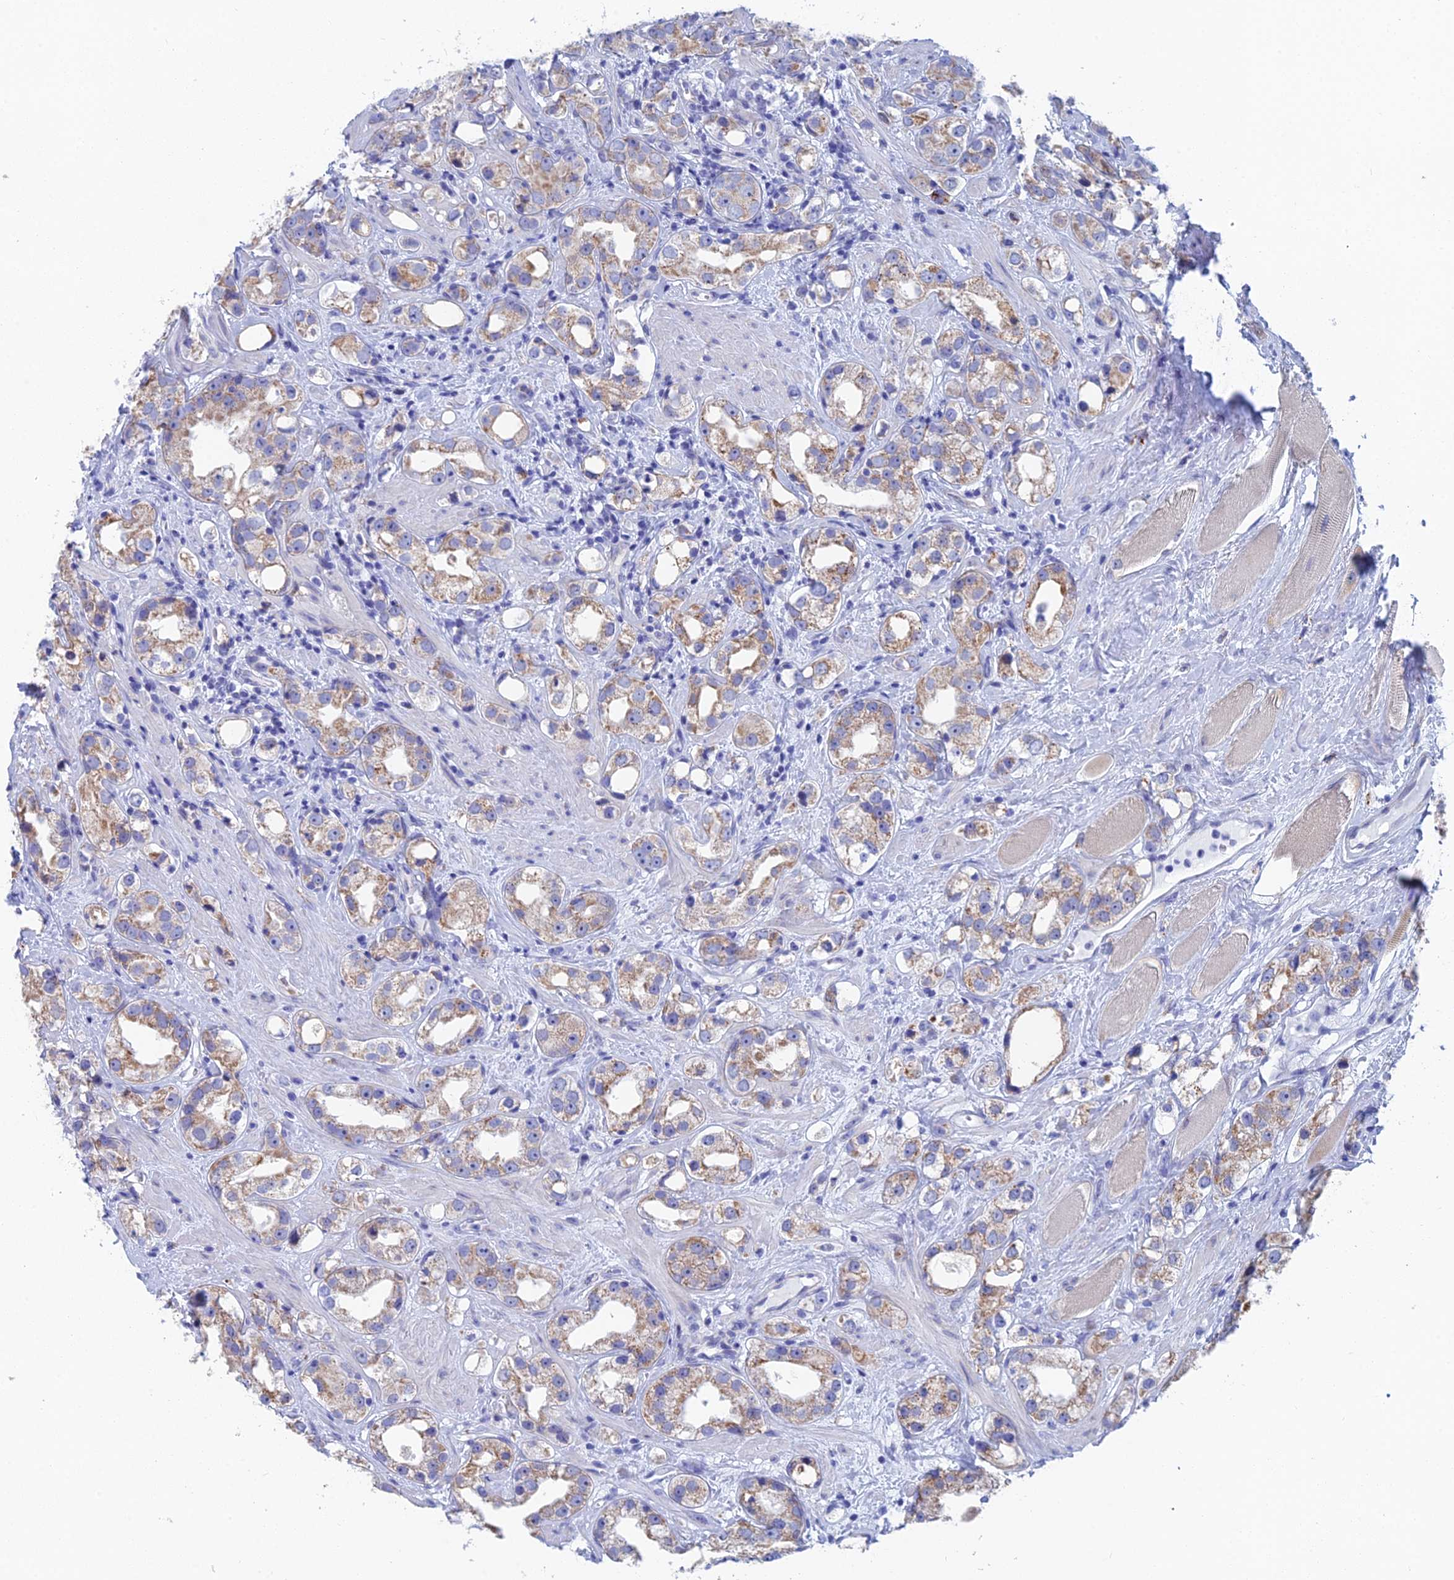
{"staining": {"intensity": "moderate", "quantity": "25%-75%", "location": "cytoplasmic/membranous"}, "tissue": "prostate cancer", "cell_type": "Tumor cells", "image_type": "cancer", "snomed": [{"axis": "morphology", "description": "Adenocarcinoma, NOS"}, {"axis": "topography", "description": "Prostate"}], "caption": "Immunohistochemical staining of prostate cancer exhibits moderate cytoplasmic/membranous protein staining in approximately 25%-75% of tumor cells.", "gene": "CFAP210", "patient": {"sex": "male", "age": 79}}